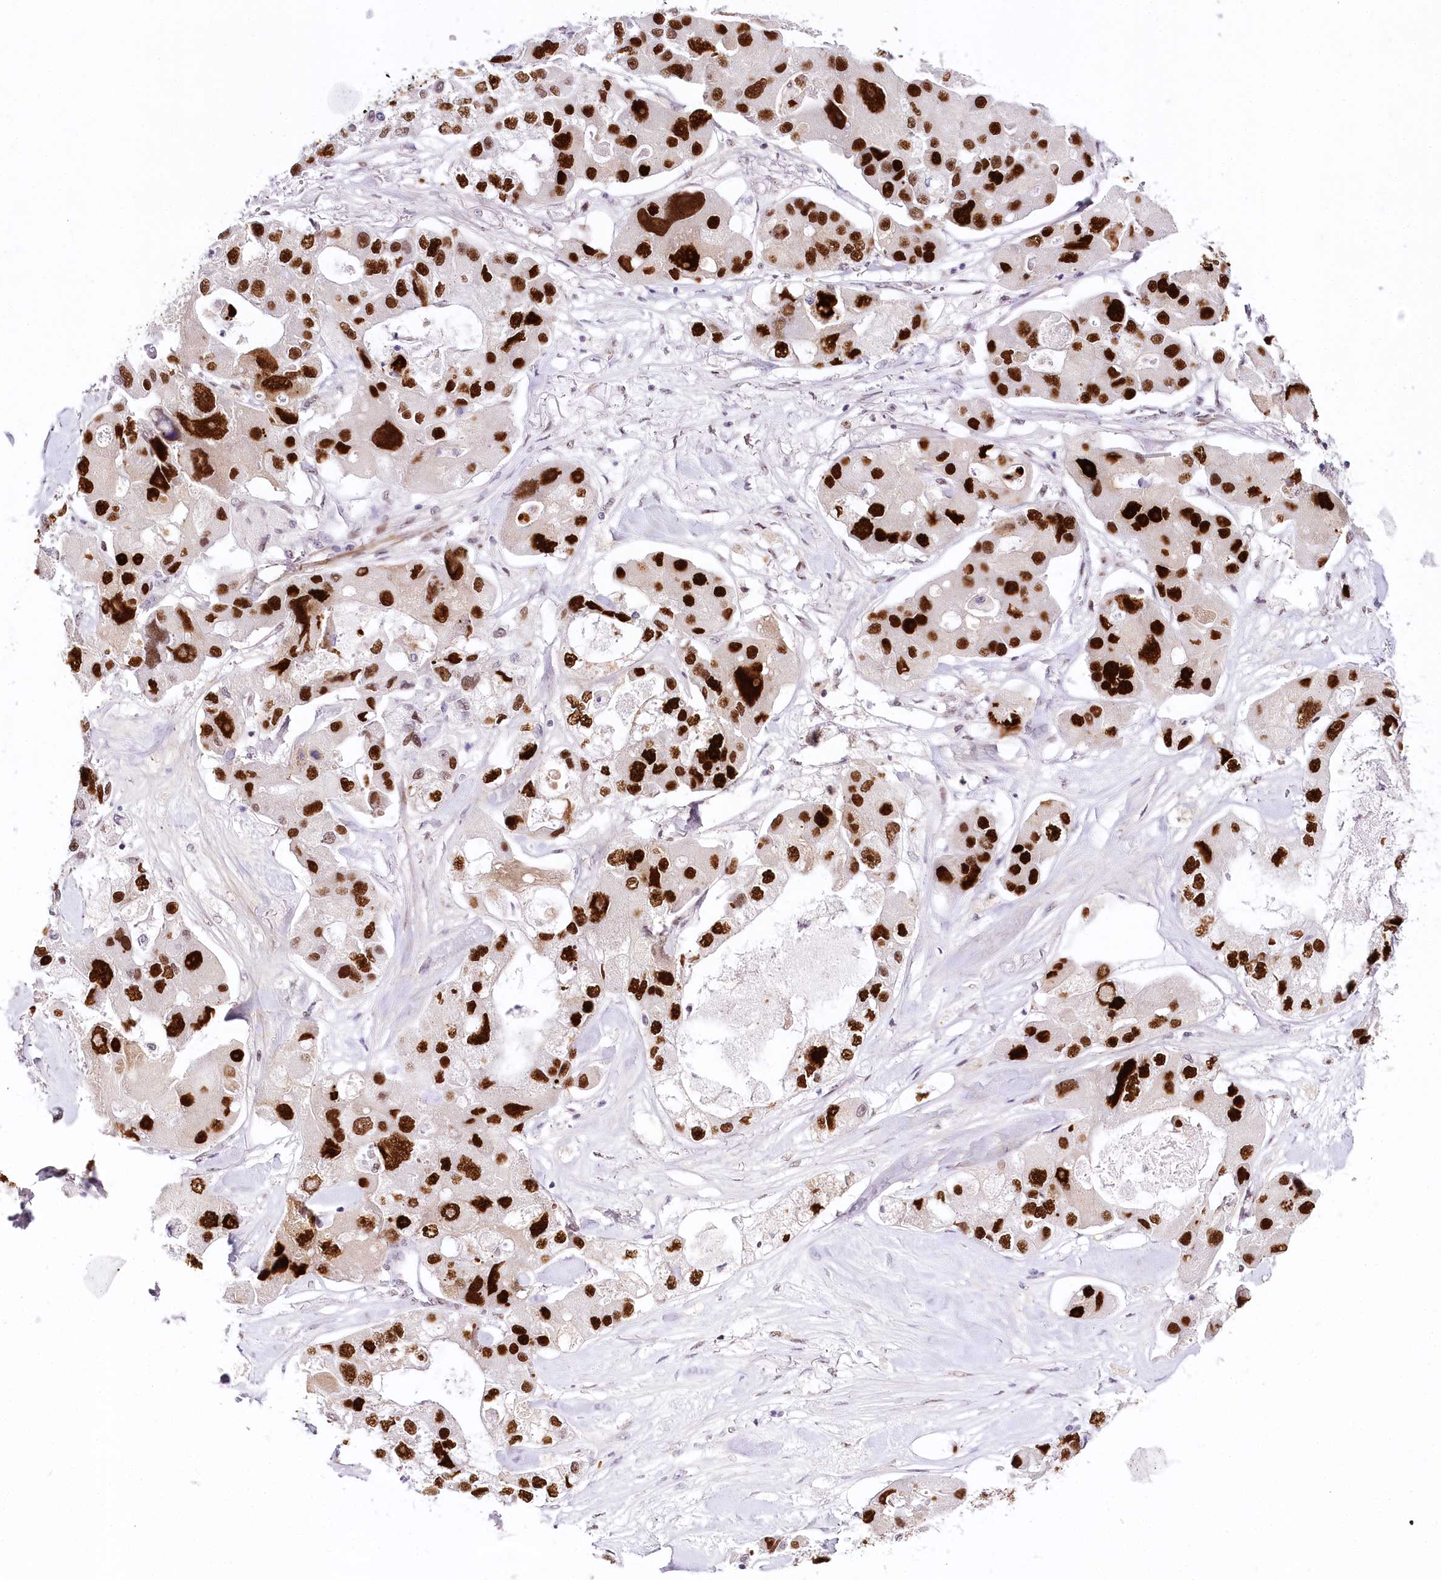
{"staining": {"intensity": "strong", "quantity": ">75%", "location": "nuclear"}, "tissue": "lung cancer", "cell_type": "Tumor cells", "image_type": "cancer", "snomed": [{"axis": "morphology", "description": "Adenocarcinoma, NOS"}, {"axis": "topography", "description": "Lung"}], "caption": "An image of human adenocarcinoma (lung) stained for a protein shows strong nuclear brown staining in tumor cells.", "gene": "TP53", "patient": {"sex": "female", "age": 54}}